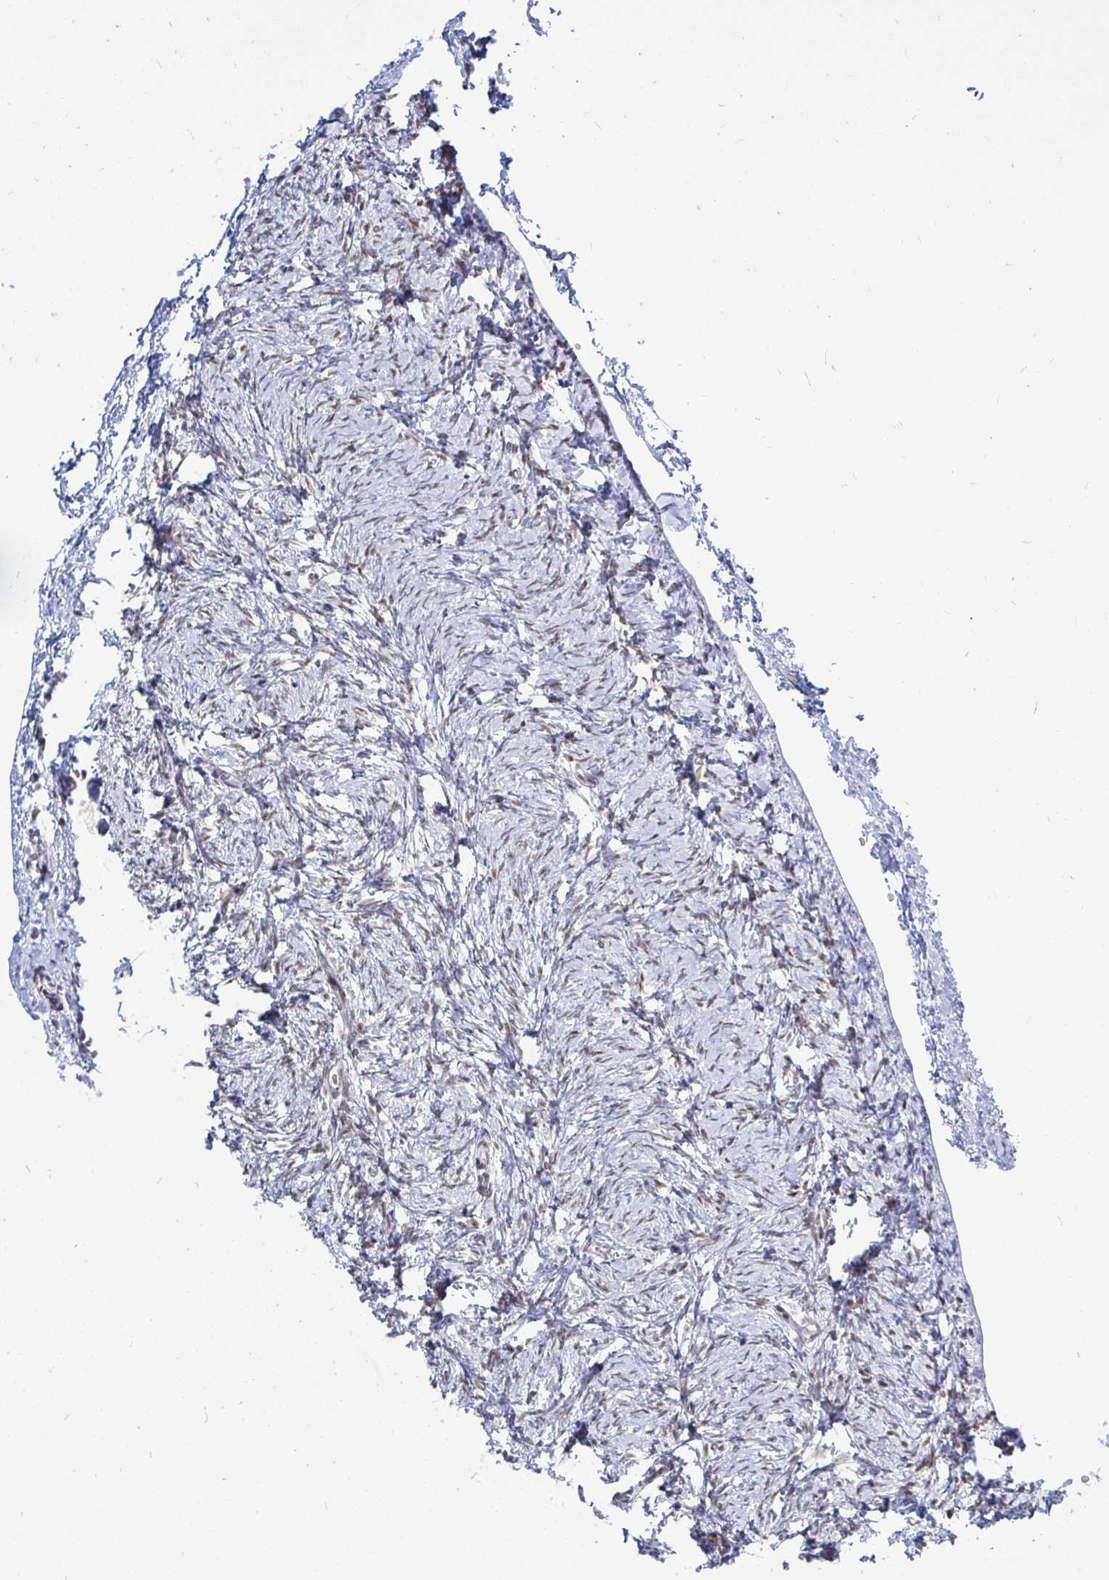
{"staining": {"intensity": "moderate", "quantity": "<25%", "location": "nuclear"}, "tissue": "ovary", "cell_type": "Follicle cells", "image_type": "normal", "snomed": [{"axis": "morphology", "description": "Normal tissue, NOS"}, {"axis": "topography", "description": "Ovary"}], "caption": "This image reveals normal ovary stained with immunohistochemistry (IHC) to label a protein in brown. The nuclear of follicle cells show moderate positivity for the protein. Nuclei are counter-stained blue.", "gene": "TRIP12", "patient": {"sex": "female", "age": 41}}